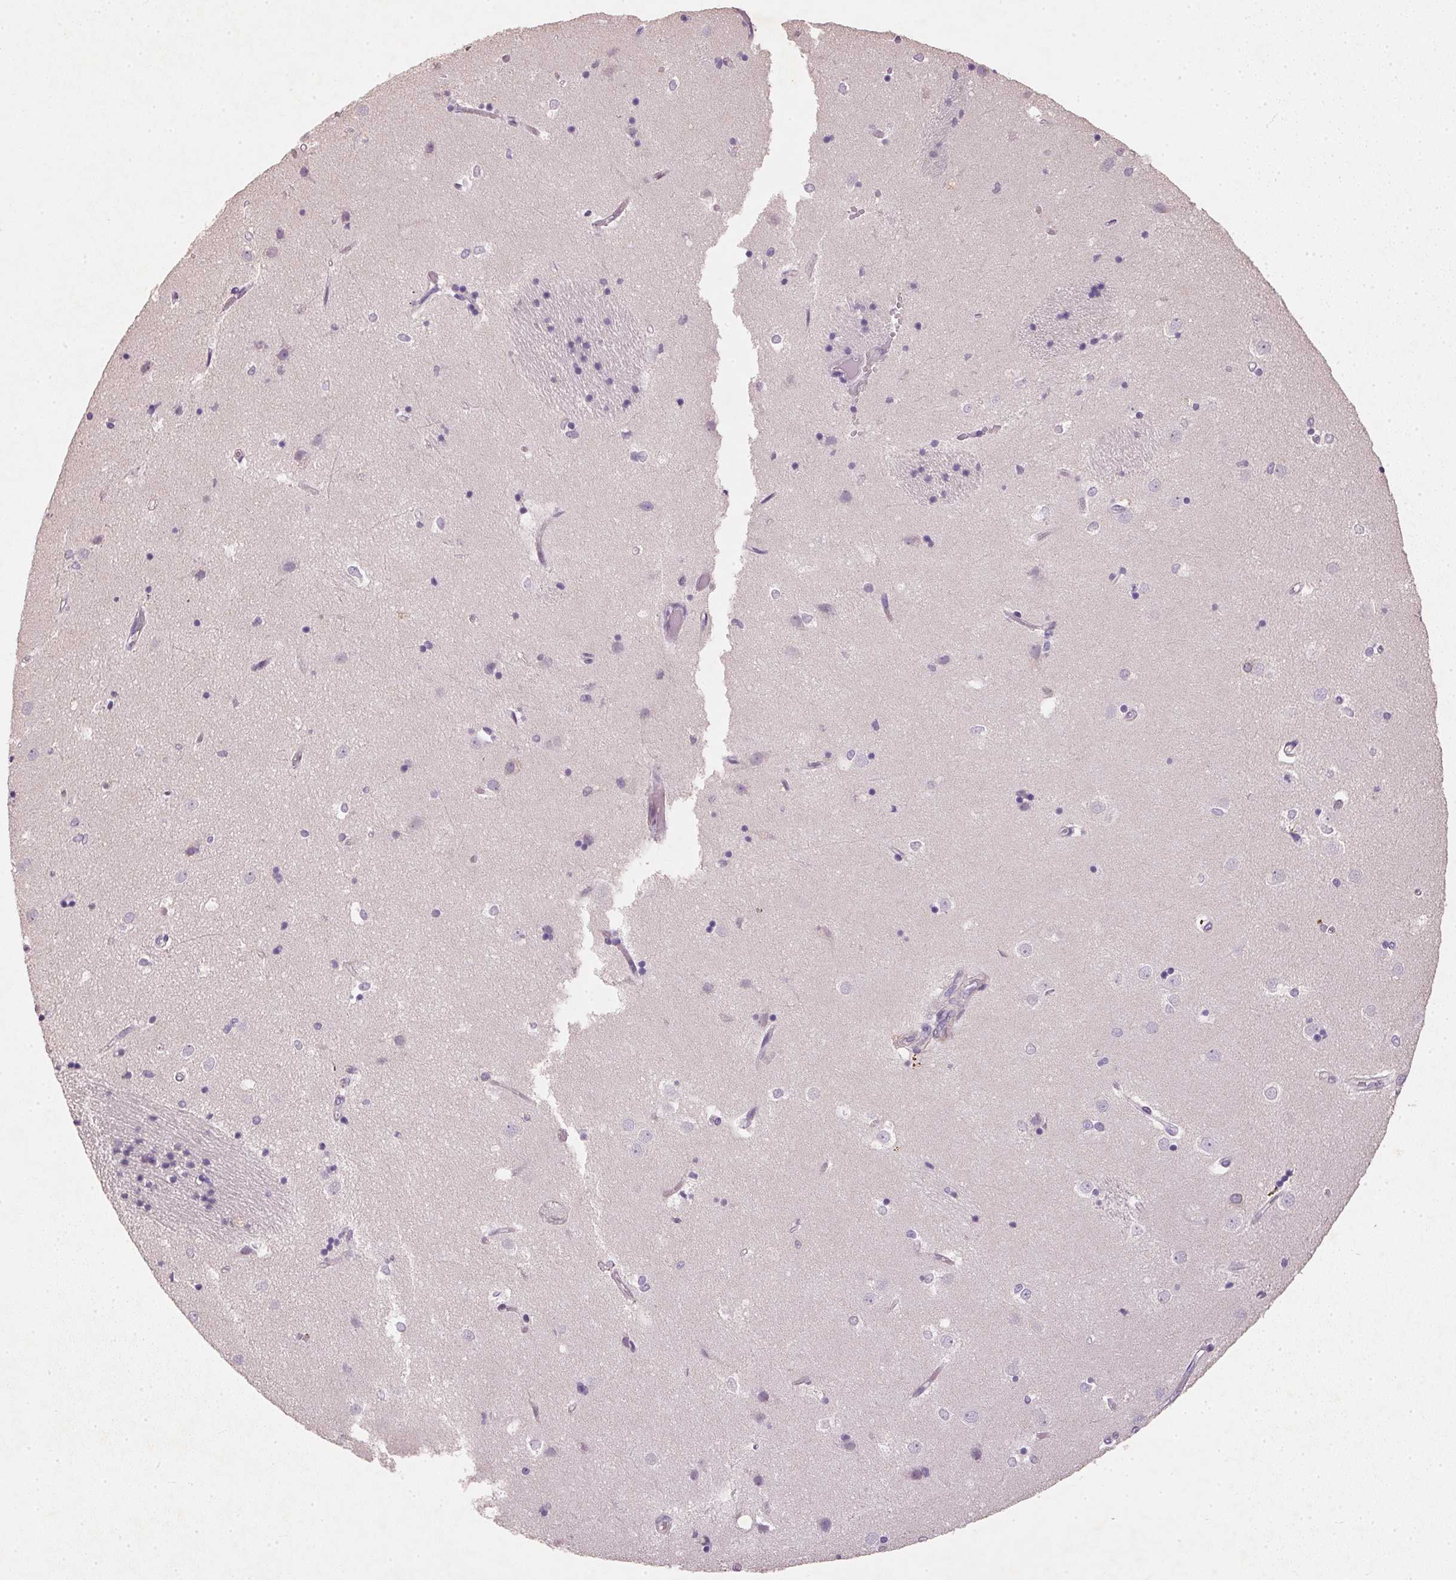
{"staining": {"intensity": "negative", "quantity": "none", "location": "none"}, "tissue": "caudate", "cell_type": "Glial cells", "image_type": "normal", "snomed": [{"axis": "morphology", "description": "Normal tissue, NOS"}, {"axis": "topography", "description": "Lateral ventricle wall"}], "caption": "An immunohistochemistry histopathology image of unremarkable caudate is shown. There is no staining in glial cells of caudate.", "gene": "KCNK15", "patient": {"sex": "male", "age": 54}}